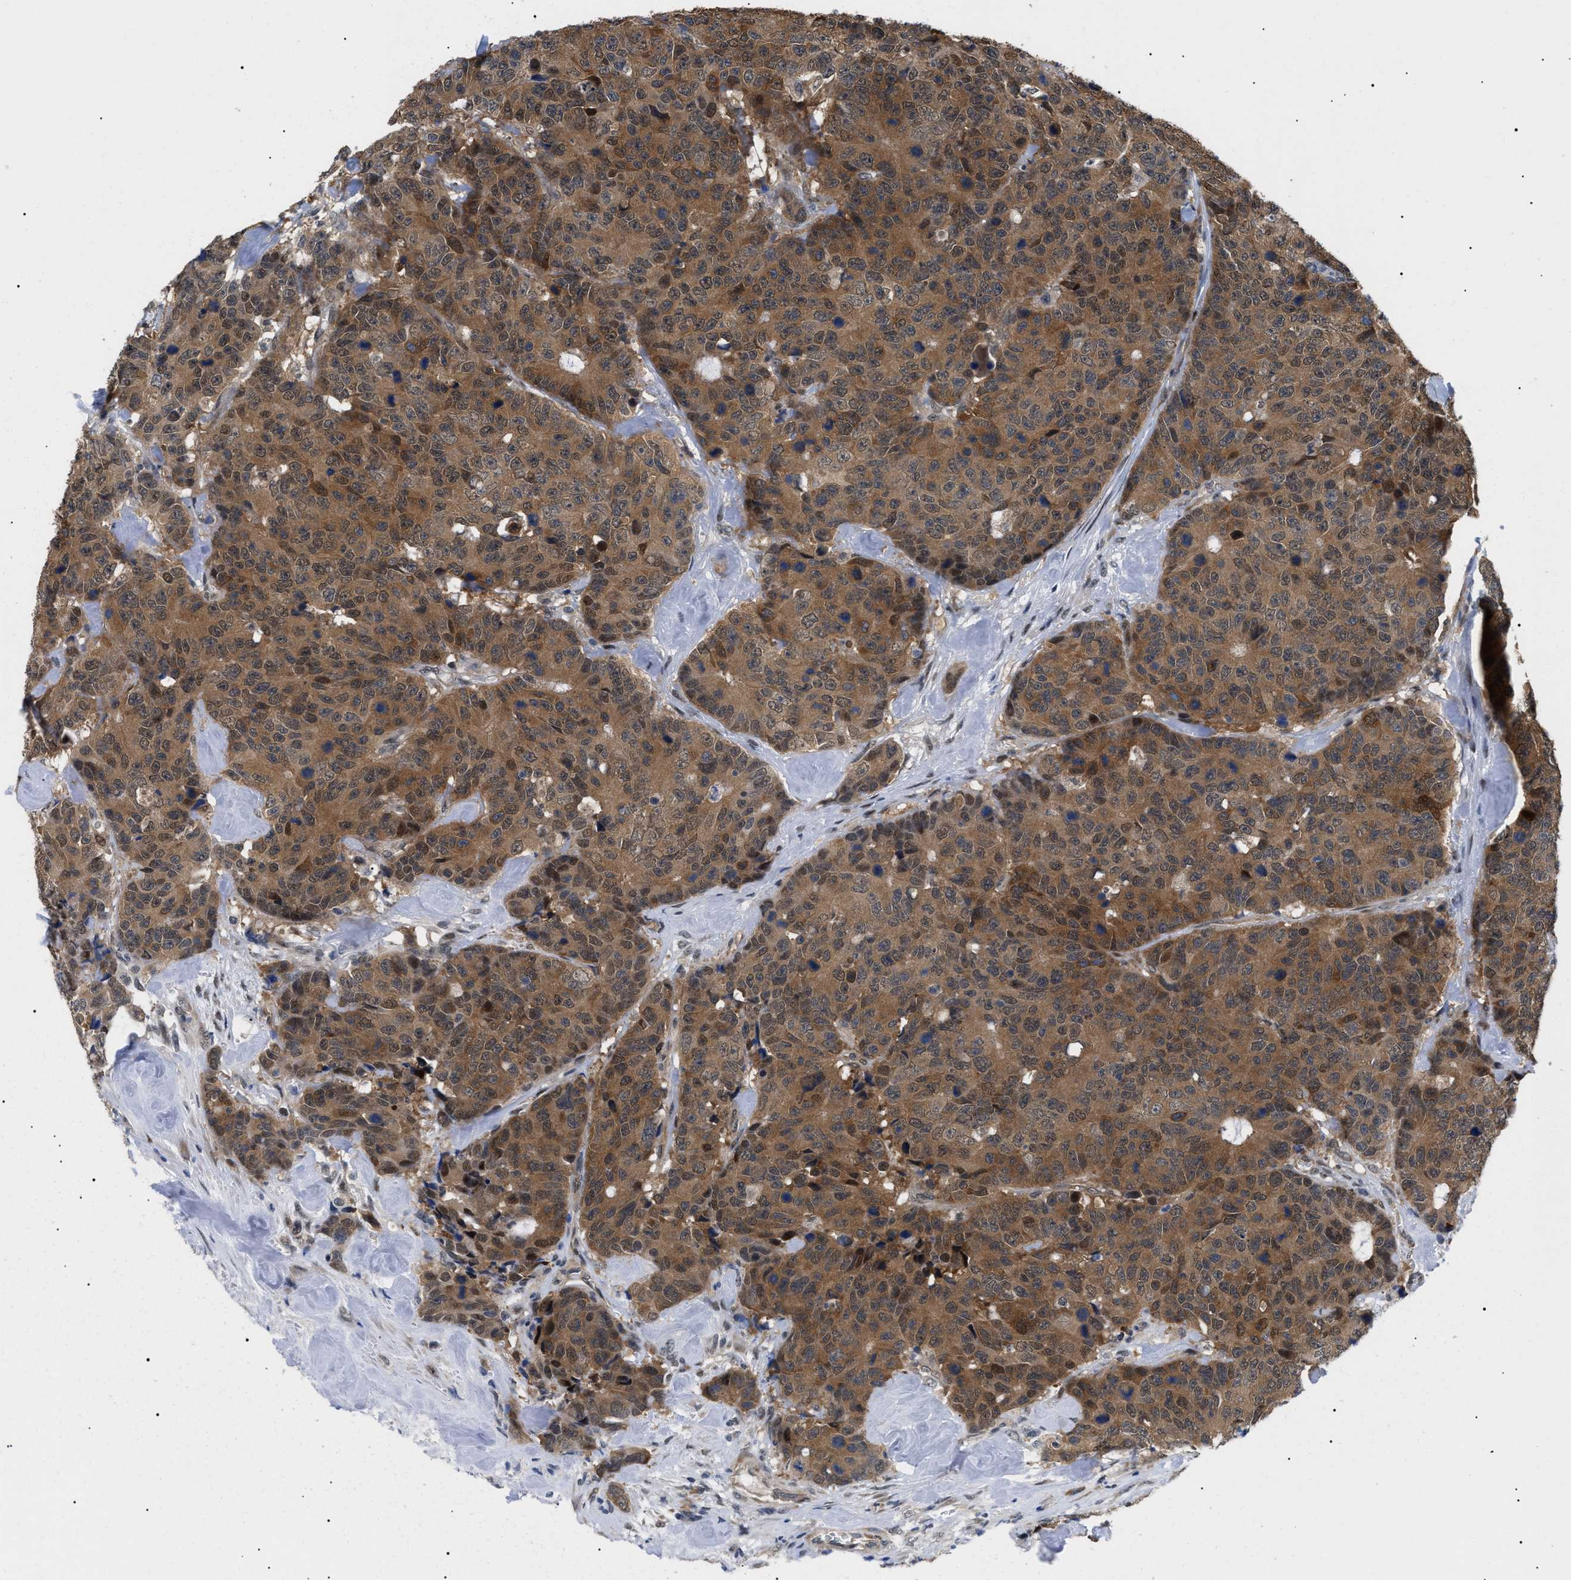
{"staining": {"intensity": "moderate", "quantity": ">75%", "location": "cytoplasmic/membranous,nuclear"}, "tissue": "colorectal cancer", "cell_type": "Tumor cells", "image_type": "cancer", "snomed": [{"axis": "morphology", "description": "Adenocarcinoma, NOS"}, {"axis": "topography", "description": "Colon"}], "caption": "Tumor cells demonstrate moderate cytoplasmic/membranous and nuclear staining in approximately >75% of cells in adenocarcinoma (colorectal). (DAB IHC with brightfield microscopy, high magnification).", "gene": "GARRE1", "patient": {"sex": "female", "age": 86}}